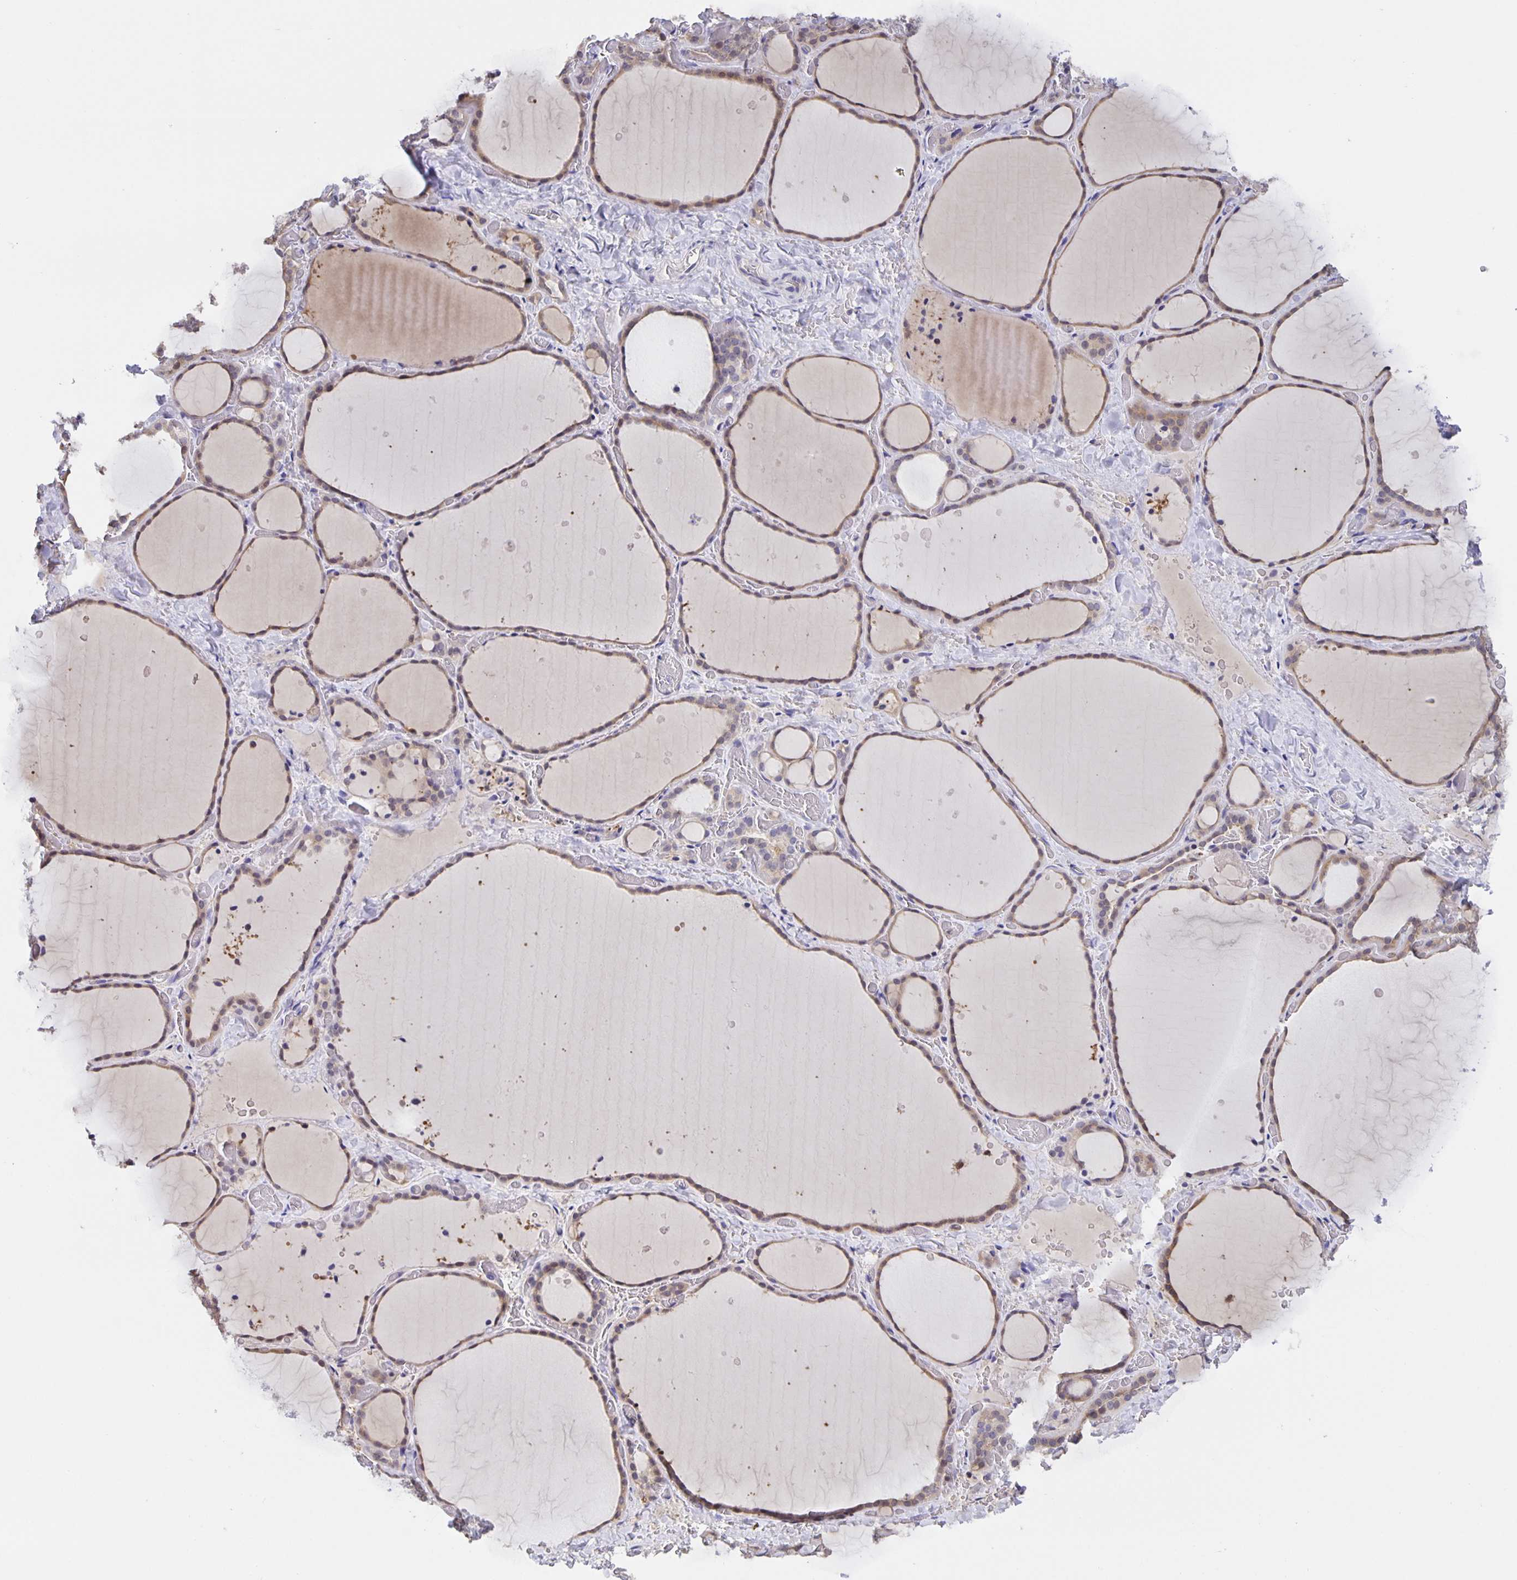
{"staining": {"intensity": "weak", "quantity": "25%-75%", "location": "cytoplasmic/membranous"}, "tissue": "thyroid gland", "cell_type": "Glandular cells", "image_type": "normal", "snomed": [{"axis": "morphology", "description": "Normal tissue, NOS"}, {"axis": "topography", "description": "Thyroid gland"}], "caption": "Immunohistochemistry (IHC) staining of normal thyroid gland, which reveals low levels of weak cytoplasmic/membranous staining in approximately 25%-75% of glandular cells indicating weak cytoplasmic/membranous protein staining. The staining was performed using DAB (3,3'-diaminobenzidine) (brown) for protein detection and nuclei were counterstained in hematoxylin (blue).", "gene": "MARCHF6", "patient": {"sex": "female", "age": 36}}